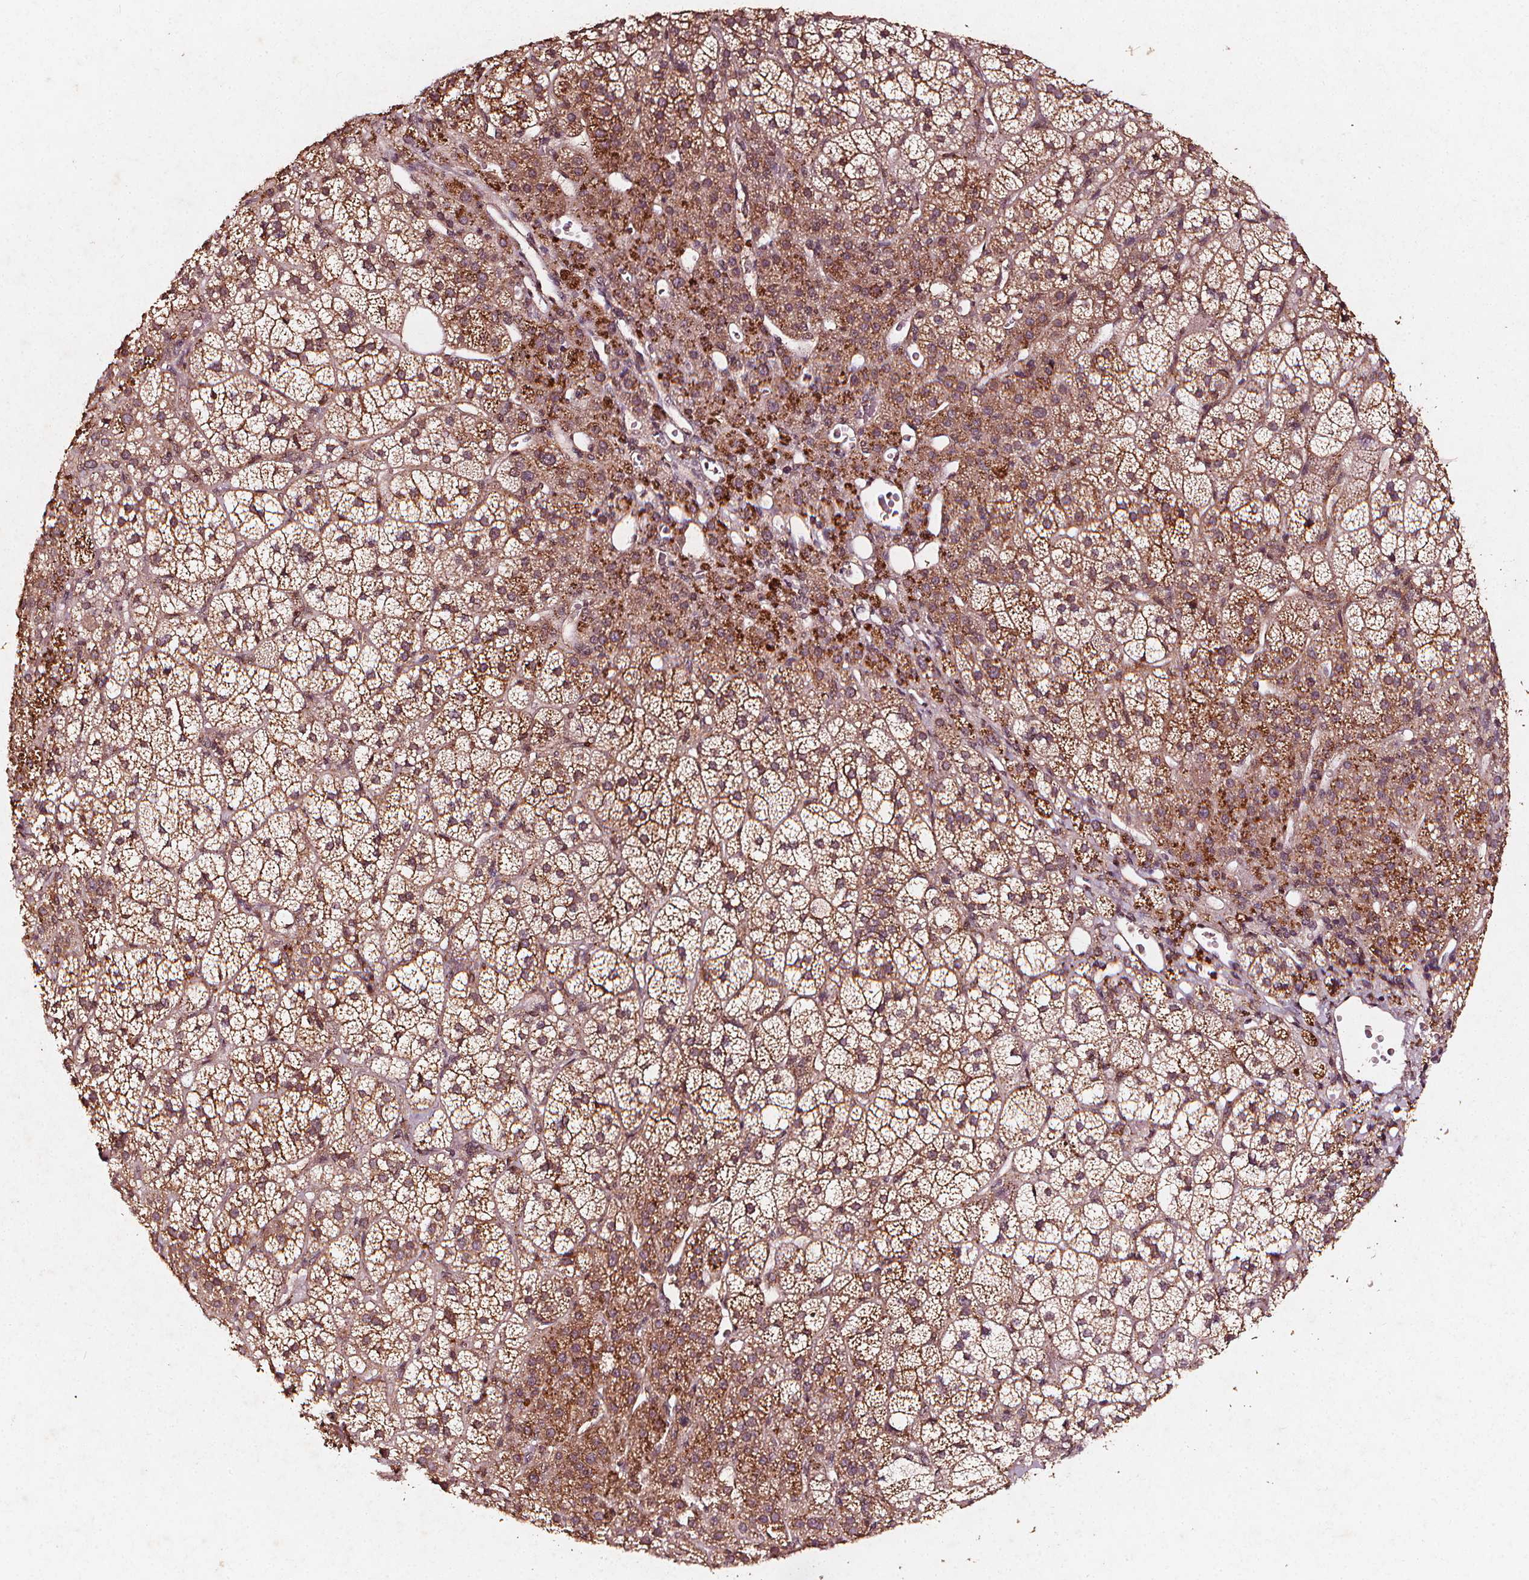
{"staining": {"intensity": "moderate", "quantity": "25%-75%", "location": "cytoplasmic/membranous"}, "tissue": "adrenal gland", "cell_type": "Glandular cells", "image_type": "normal", "snomed": [{"axis": "morphology", "description": "Normal tissue, NOS"}, {"axis": "topography", "description": "Adrenal gland"}], "caption": "This image reveals immunohistochemistry (IHC) staining of unremarkable adrenal gland, with medium moderate cytoplasmic/membranous expression in about 25%-75% of glandular cells.", "gene": "ABCA1", "patient": {"sex": "female", "age": 60}}